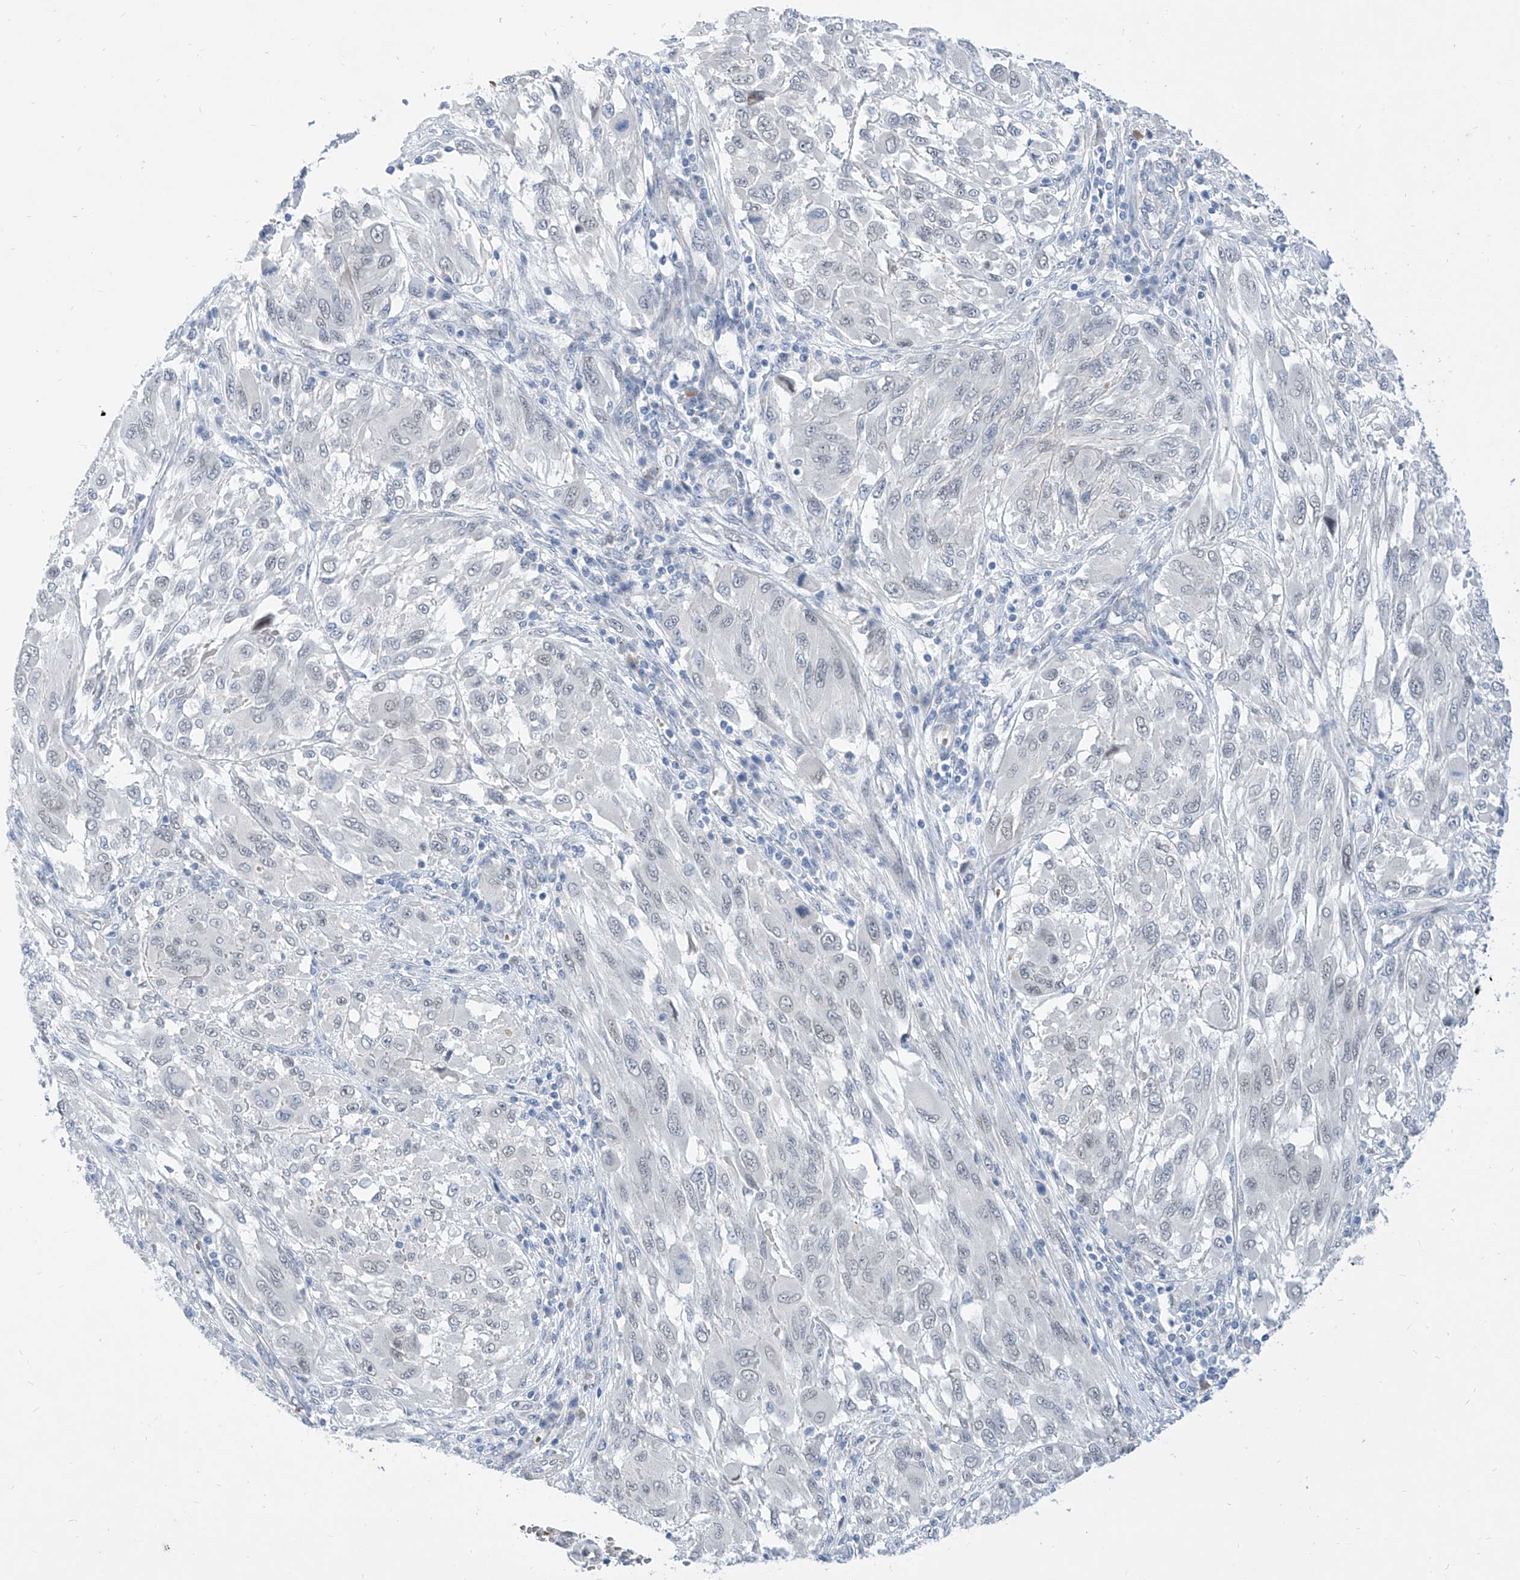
{"staining": {"intensity": "weak", "quantity": "<25%", "location": "nuclear"}, "tissue": "melanoma", "cell_type": "Tumor cells", "image_type": "cancer", "snomed": [{"axis": "morphology", "description": "Malignant melanoma, NOS"}, {"axis": "topography", "description": "Skin"}], "caption": "Immunohistochemistry micrograph of neoplastic tissue: human malignant melanoma stained with DAB (3,3'-diaminobenzidine) demonstrates no significant protein positivity in tumor cells.", "gene": "BPTF", "patient": {"sex": "female", "age": 91}}